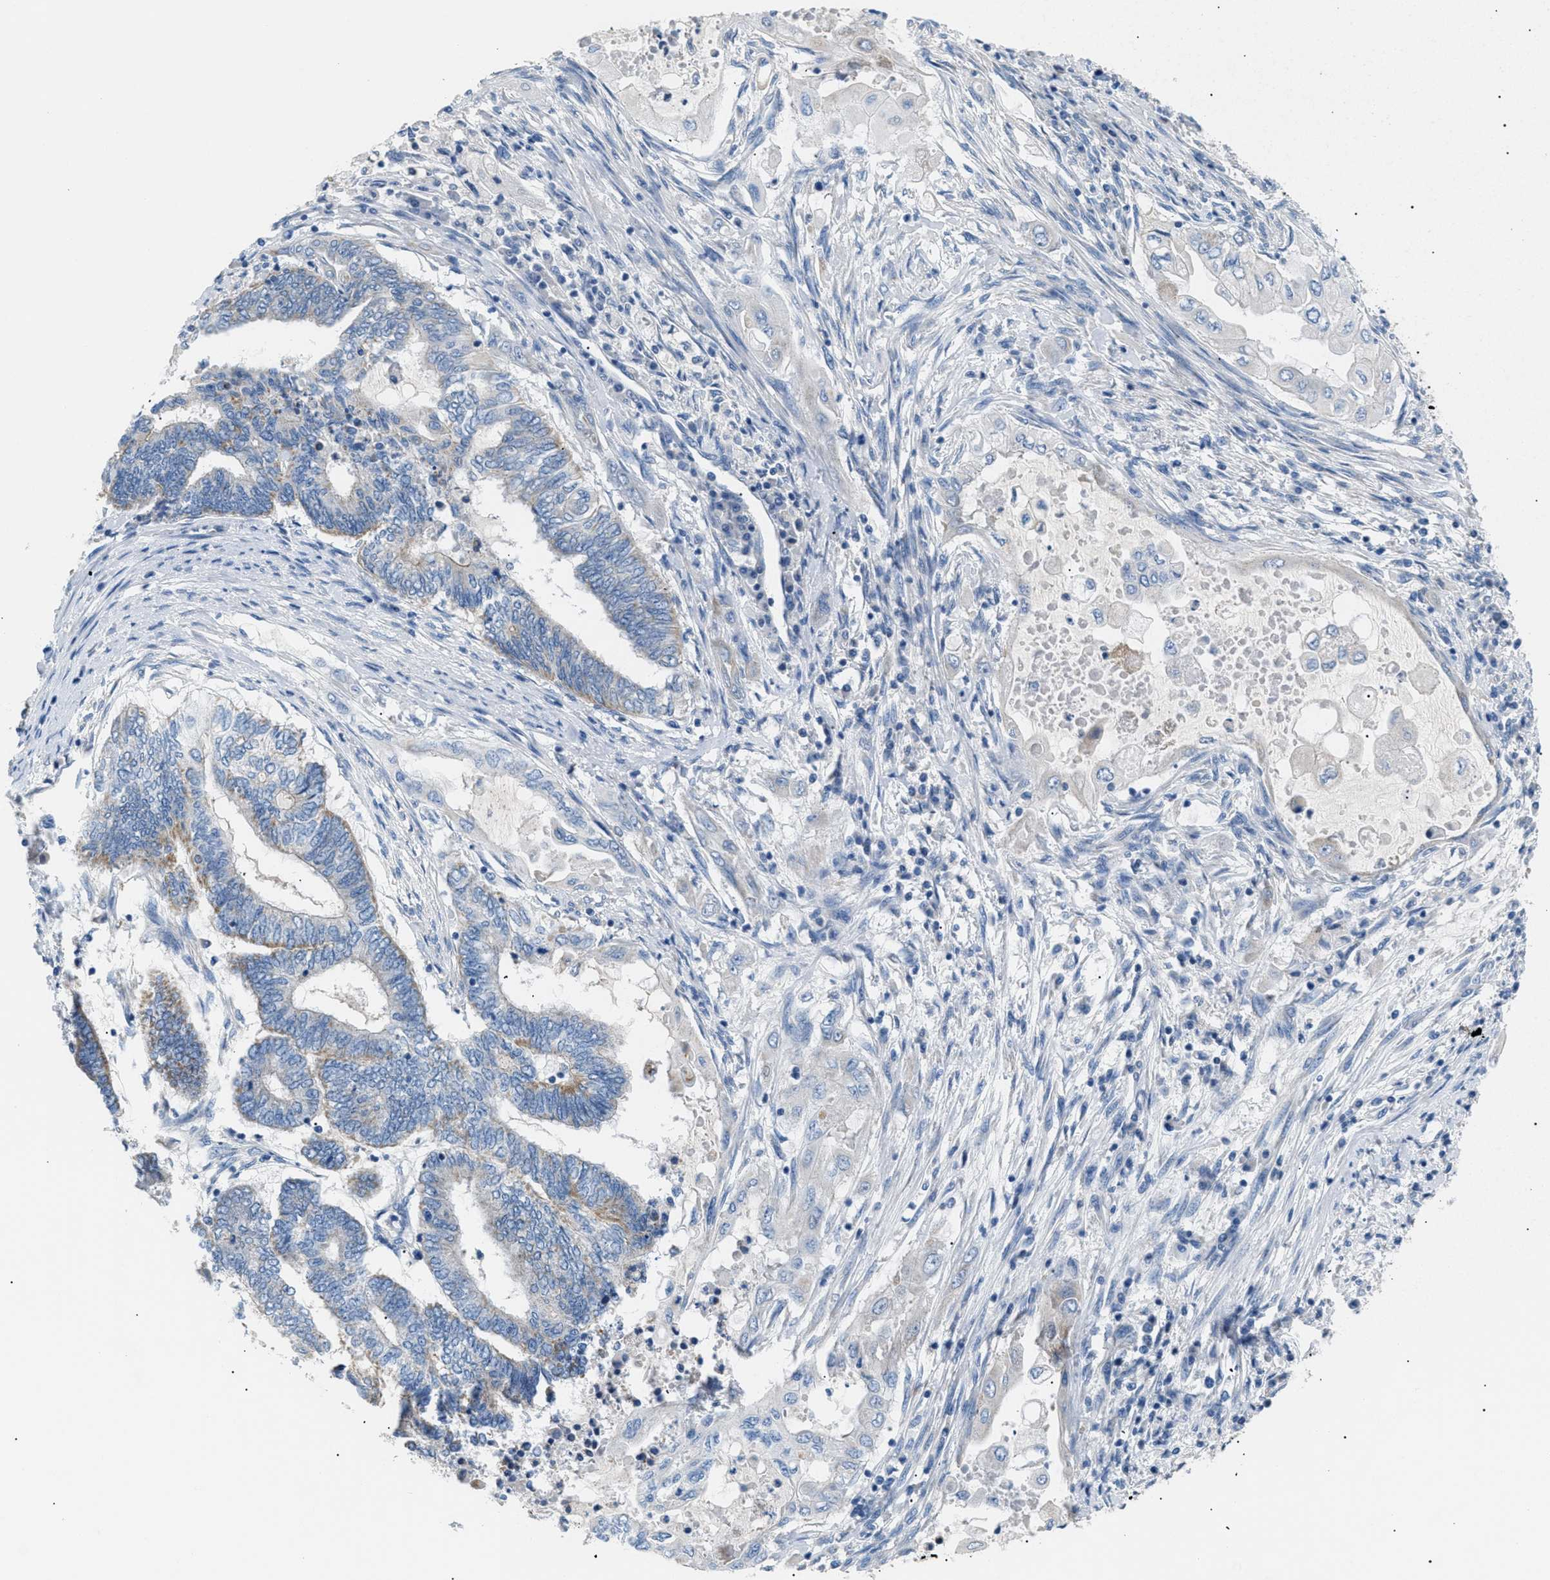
{"staining": {"intensity": "moderate", "quantity": "<25%", "location": "cytoplasmic/membranous"}, "tissue": "endometrial cancer", "cell_type": "Tumor cells", "image_type": "cancer", "snomed": [{"axis": "morphology", "description": "Adenocarcinoma, NOS"}, {"axis": "topography", "description": "Uterus"}, {"axis": "topography", "description": "Endometrium"}], "caption": "Moderate cytoplasmic/membranous protein expression is appreciated in about <25% of tumor cells in adenocarcinoma (endometrial).", "gene": "ILDR1", "patient": {"sex": "female", "age": 70}}